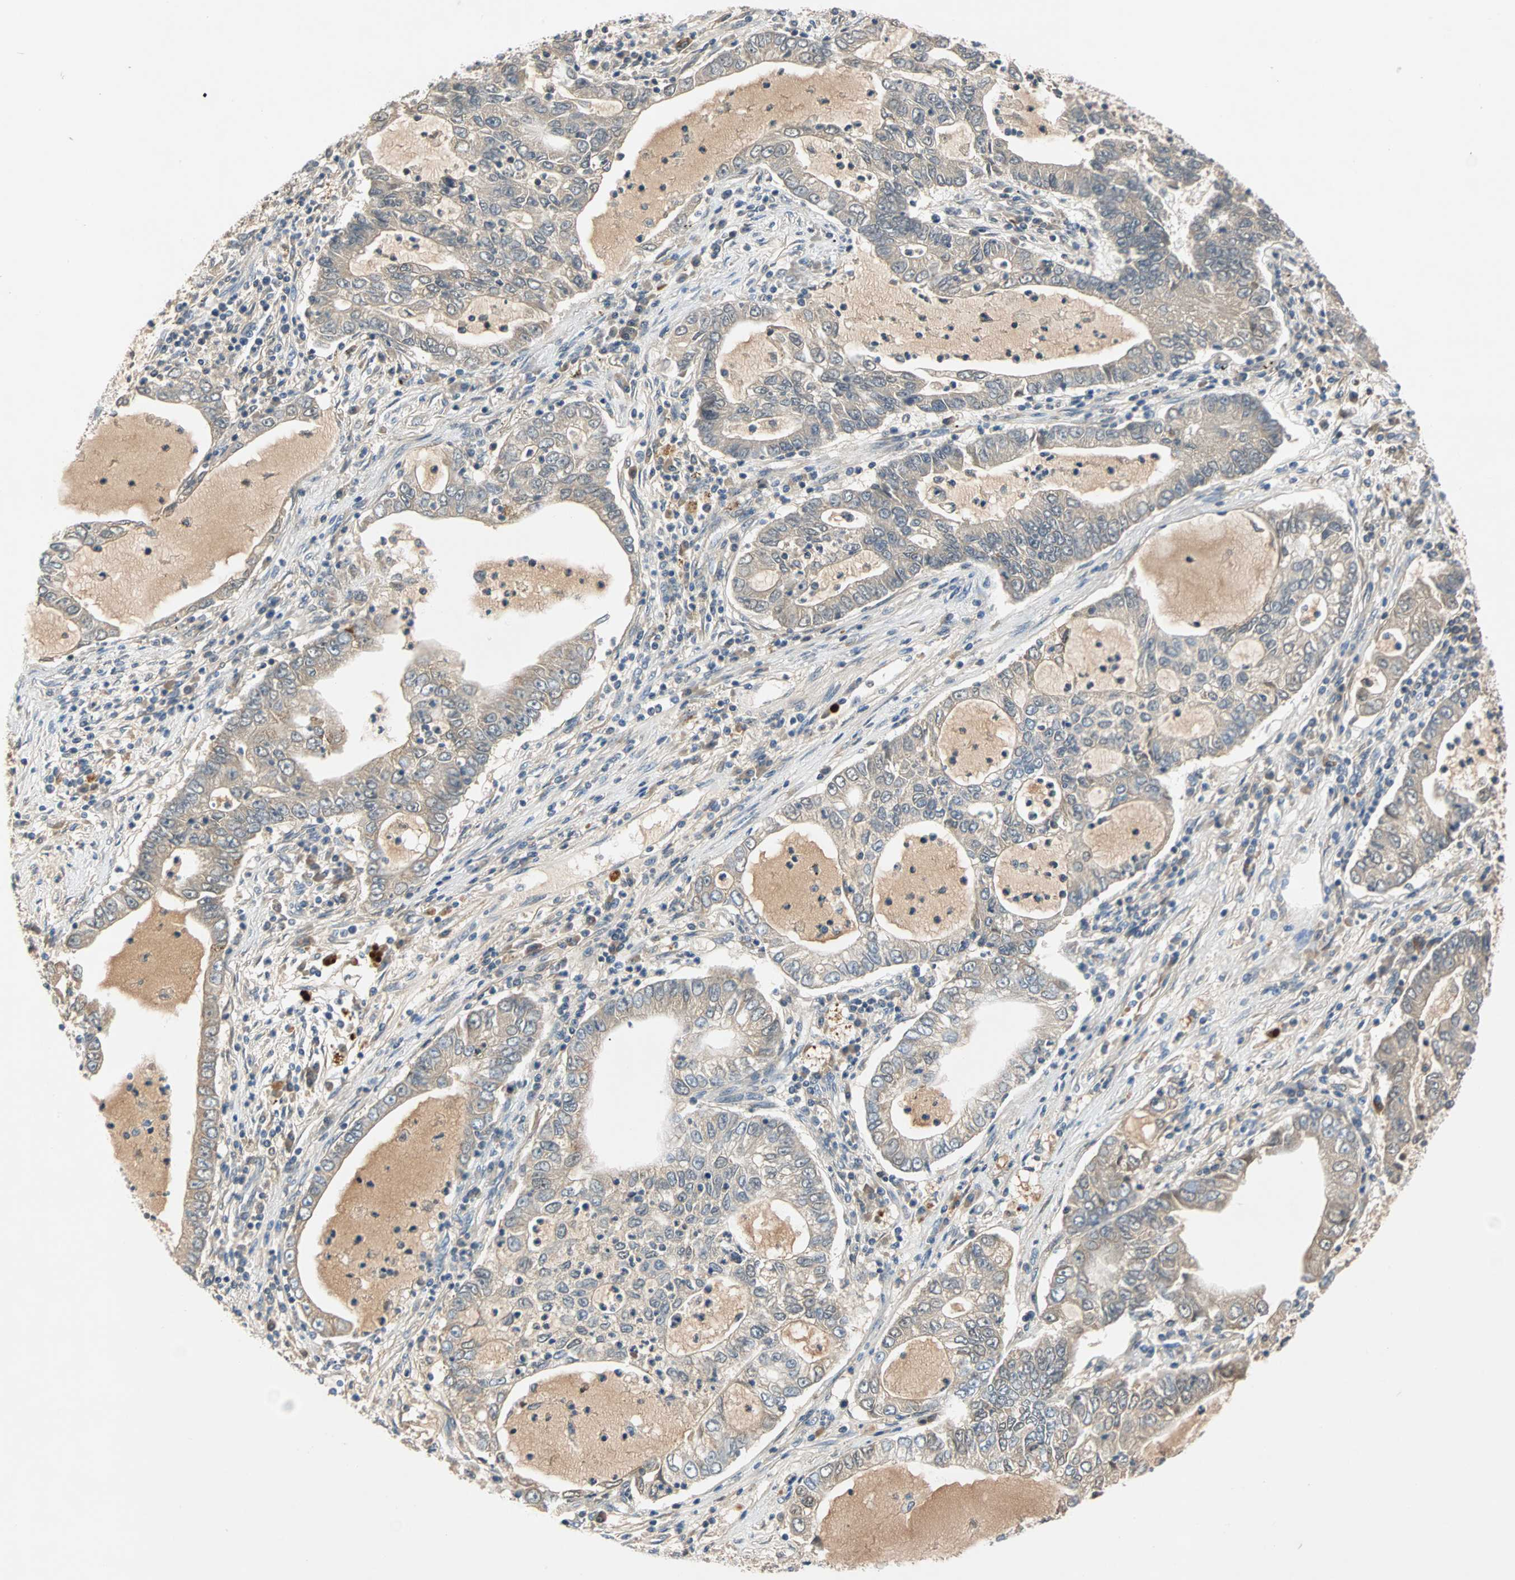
{"staining": {"intensity": "negative", "quantity": "none", "location": "none"}, "tissue": "lung cancer", "cell_type": "Tumor cells", "image_type": "cancer", "snomed": [{"axis": "morphology", "description": "Adenocarcinoma, NOS"}, {"axis": "topography", "description": "Lung"}], "caption": "Immunohistochemistry (IHC) histopathology image of neoplastic tissue: lung cancer (adenocarcinoma) stained with DAB (3,3'-diaminobenzidine) displays no significant protein positivity in tumor cells.", "gene": "MAP4K1", "patient": {"sex": "female", "age": 51}}